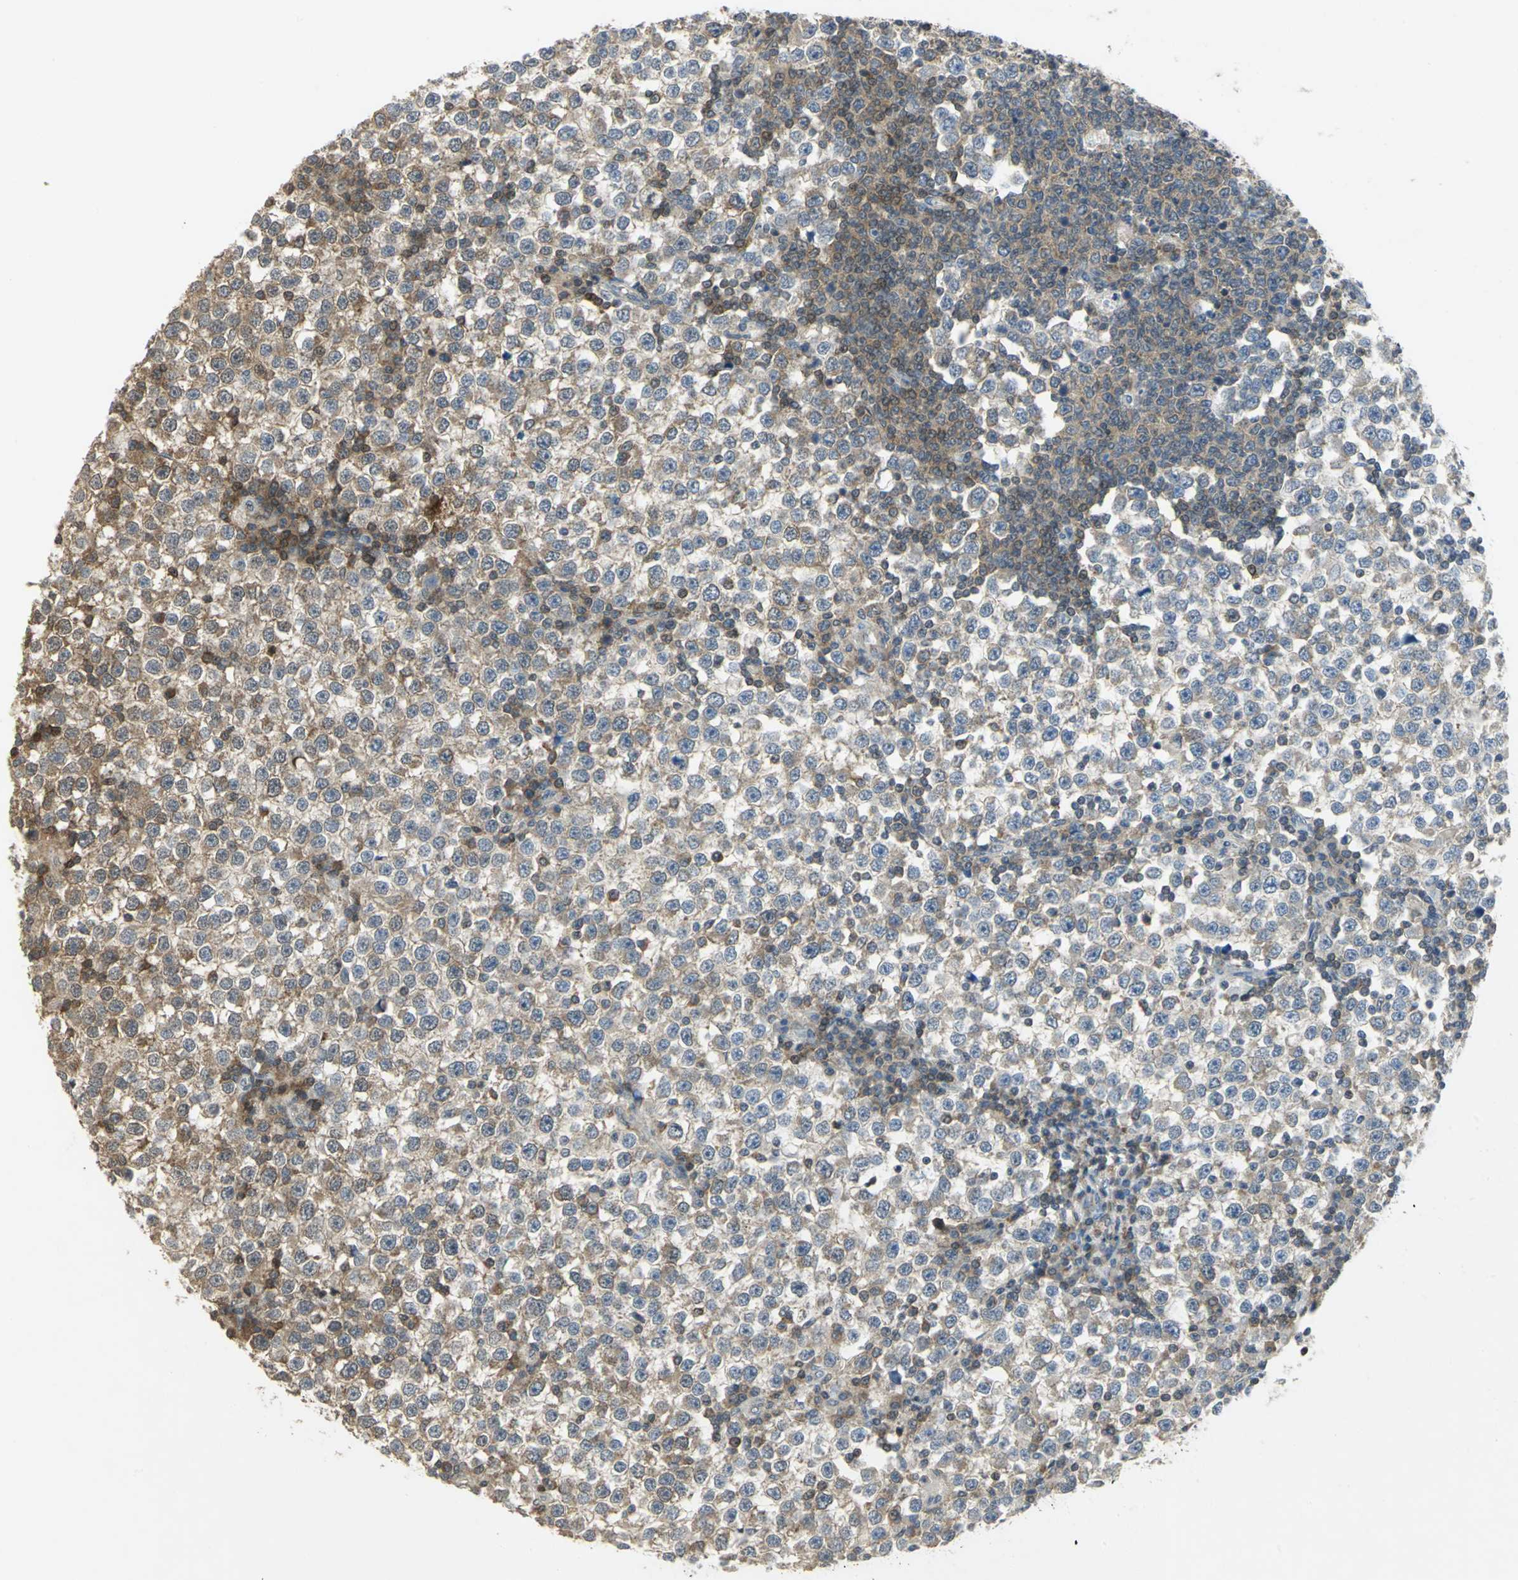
{"staining": {"intensity": "moderate", "quantity": "<25%", "location": "cytoplasmic/membranous"}, "tissue": "testis cancer", "cell_type": "Tumor cells", "image_type": "cancer", "snomed": [{"axis": "morphology", "description": "Seminoma, NOS"}, {"axis": "topography", "description": "Testis"}], "caption": "Testis cancer (seminoma) was stained to show a protein in brown. There is low levels of moderate cytoplasmic/membranous expression in approximately <25% of tumor cells.", "gene": "PPIA", "patient": {"sex": "male", "age": 65}}